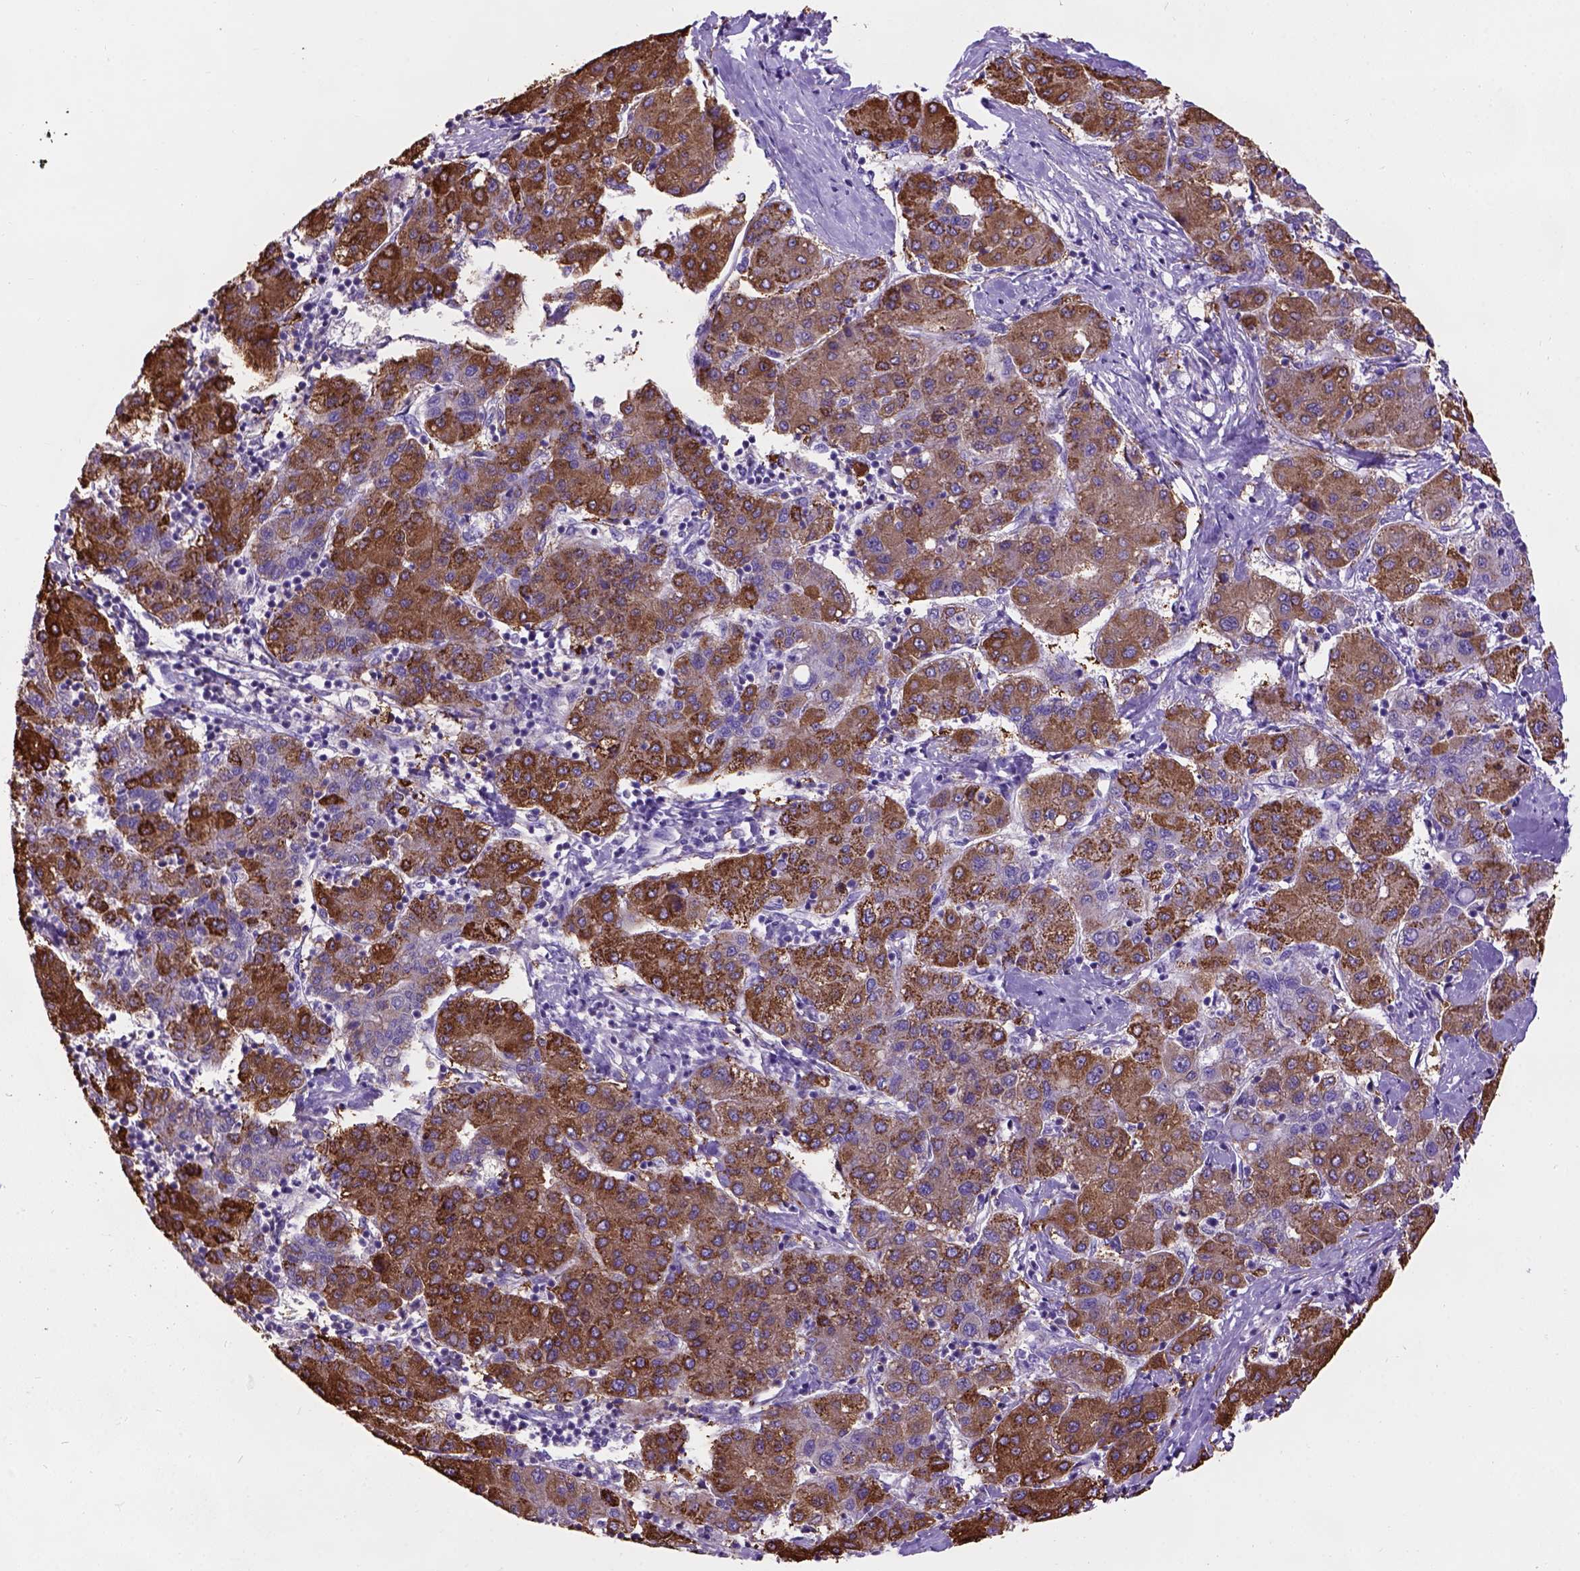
{"staining": {"intensity": "strong", "quantity": ">75%", "location": "cytoplasmic/membranous"}, "tissue": "liver cancer", "cell_type": "Tumor cells", "image_type": "cancer", "snomed": [{"axis": "morphology", "description": "Carcinoma, Hepatocellular, NOS"}, {"axis": "topography", "description": "Liver"}], "caption": "Hepatocellular carcinoma (liver) stained for a protein displays strong cytoplasmic/membranous positivity in tumor cells.", "gene": "L2HGDH", "patient": {"sex": "male", "age": 65}}